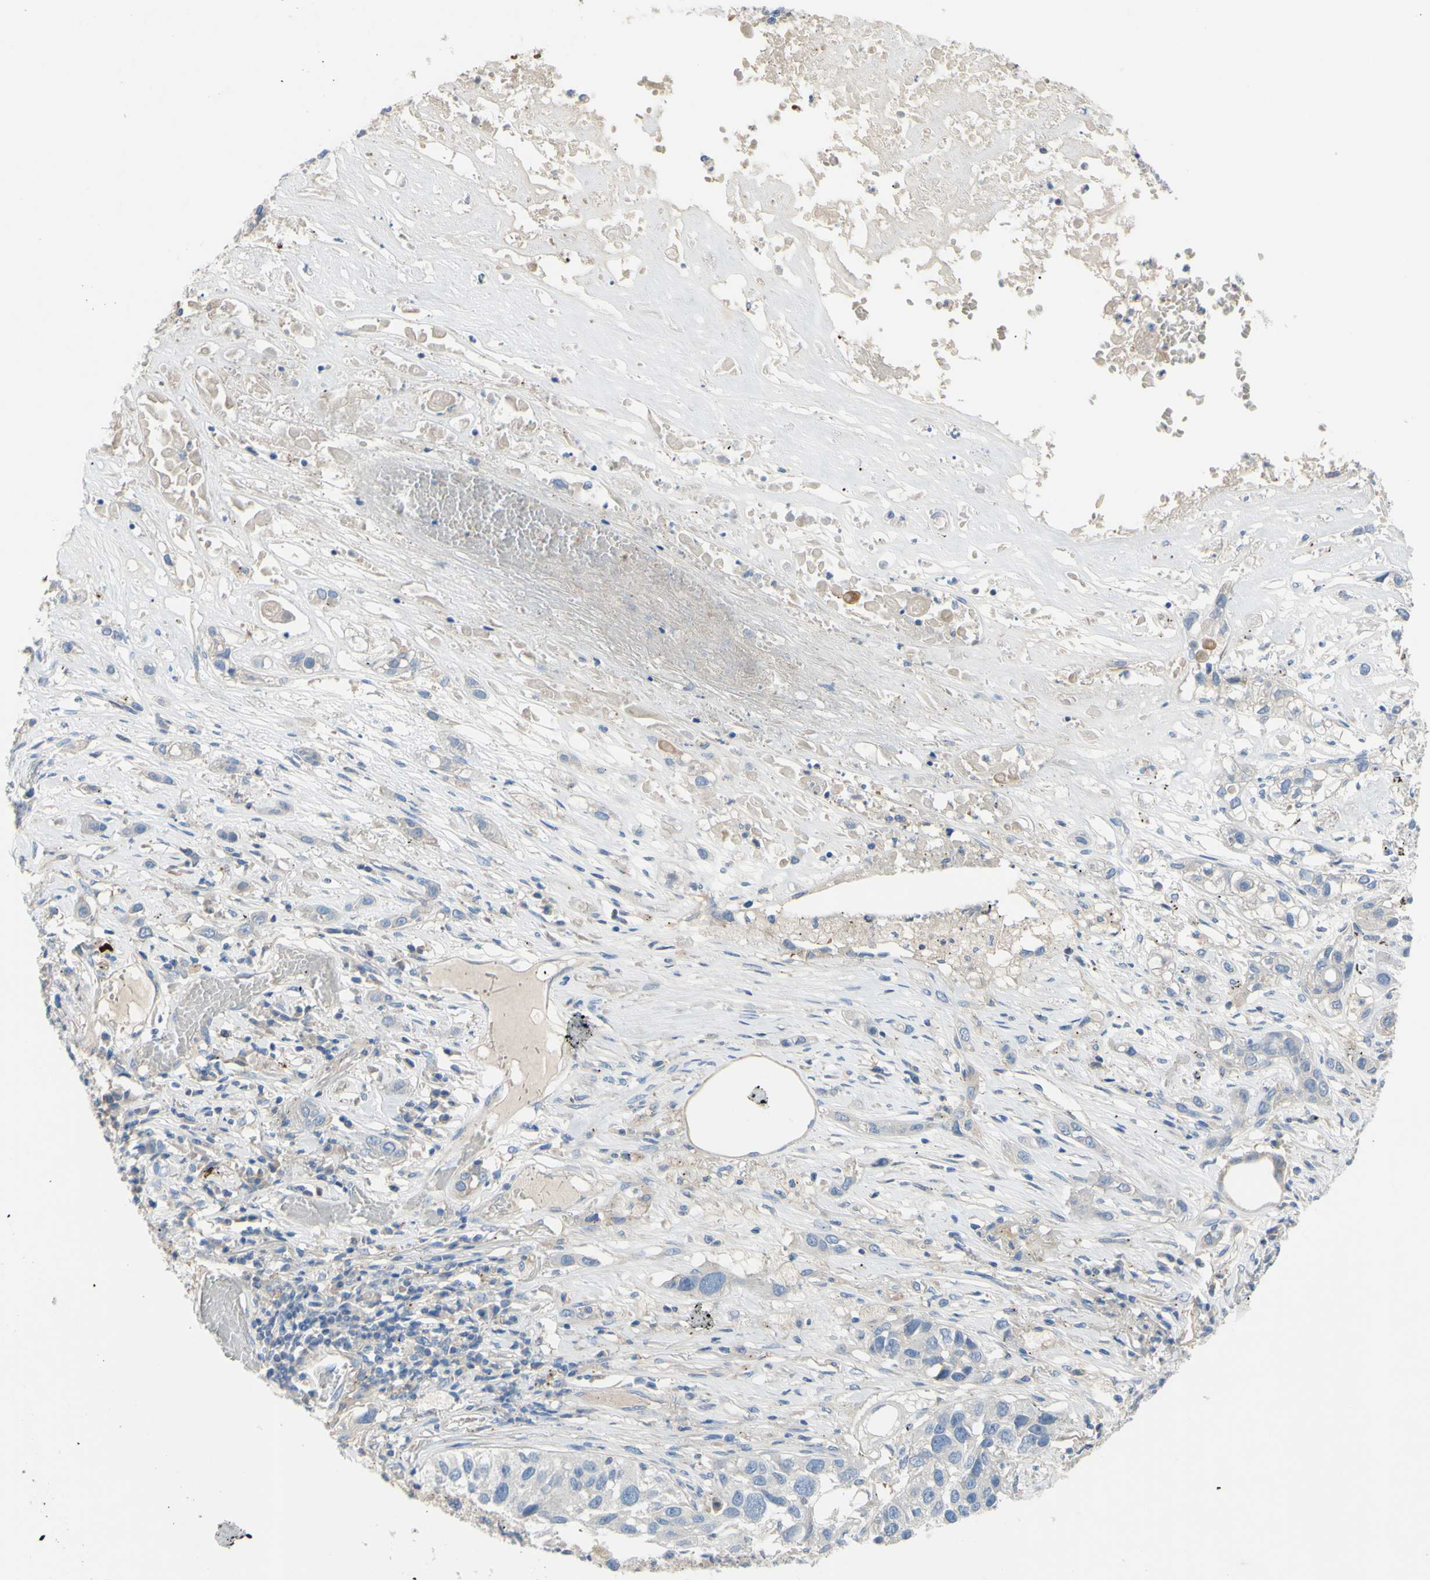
{"staining": {"intensity": "negative", "quantity": "none", "location": "none"}, "tissue": "lung cancer", "cell_type": "Tumor cells", "image_type": "cancer", "snomed": [{"axis": "morphology", "description": "Squamous cell carcinoma, NOS"}, {"axis": "topography", "description": "Lung"}], "caption": "High power microscopy histopathology image of an immunohistochemistry (IHC) micrograph of squamous cell carcinoma (lung), revealing no significant positivity in tumor cells.", "gene": "TMEM59L", "patient": {"sex": "male", "age": 71}}